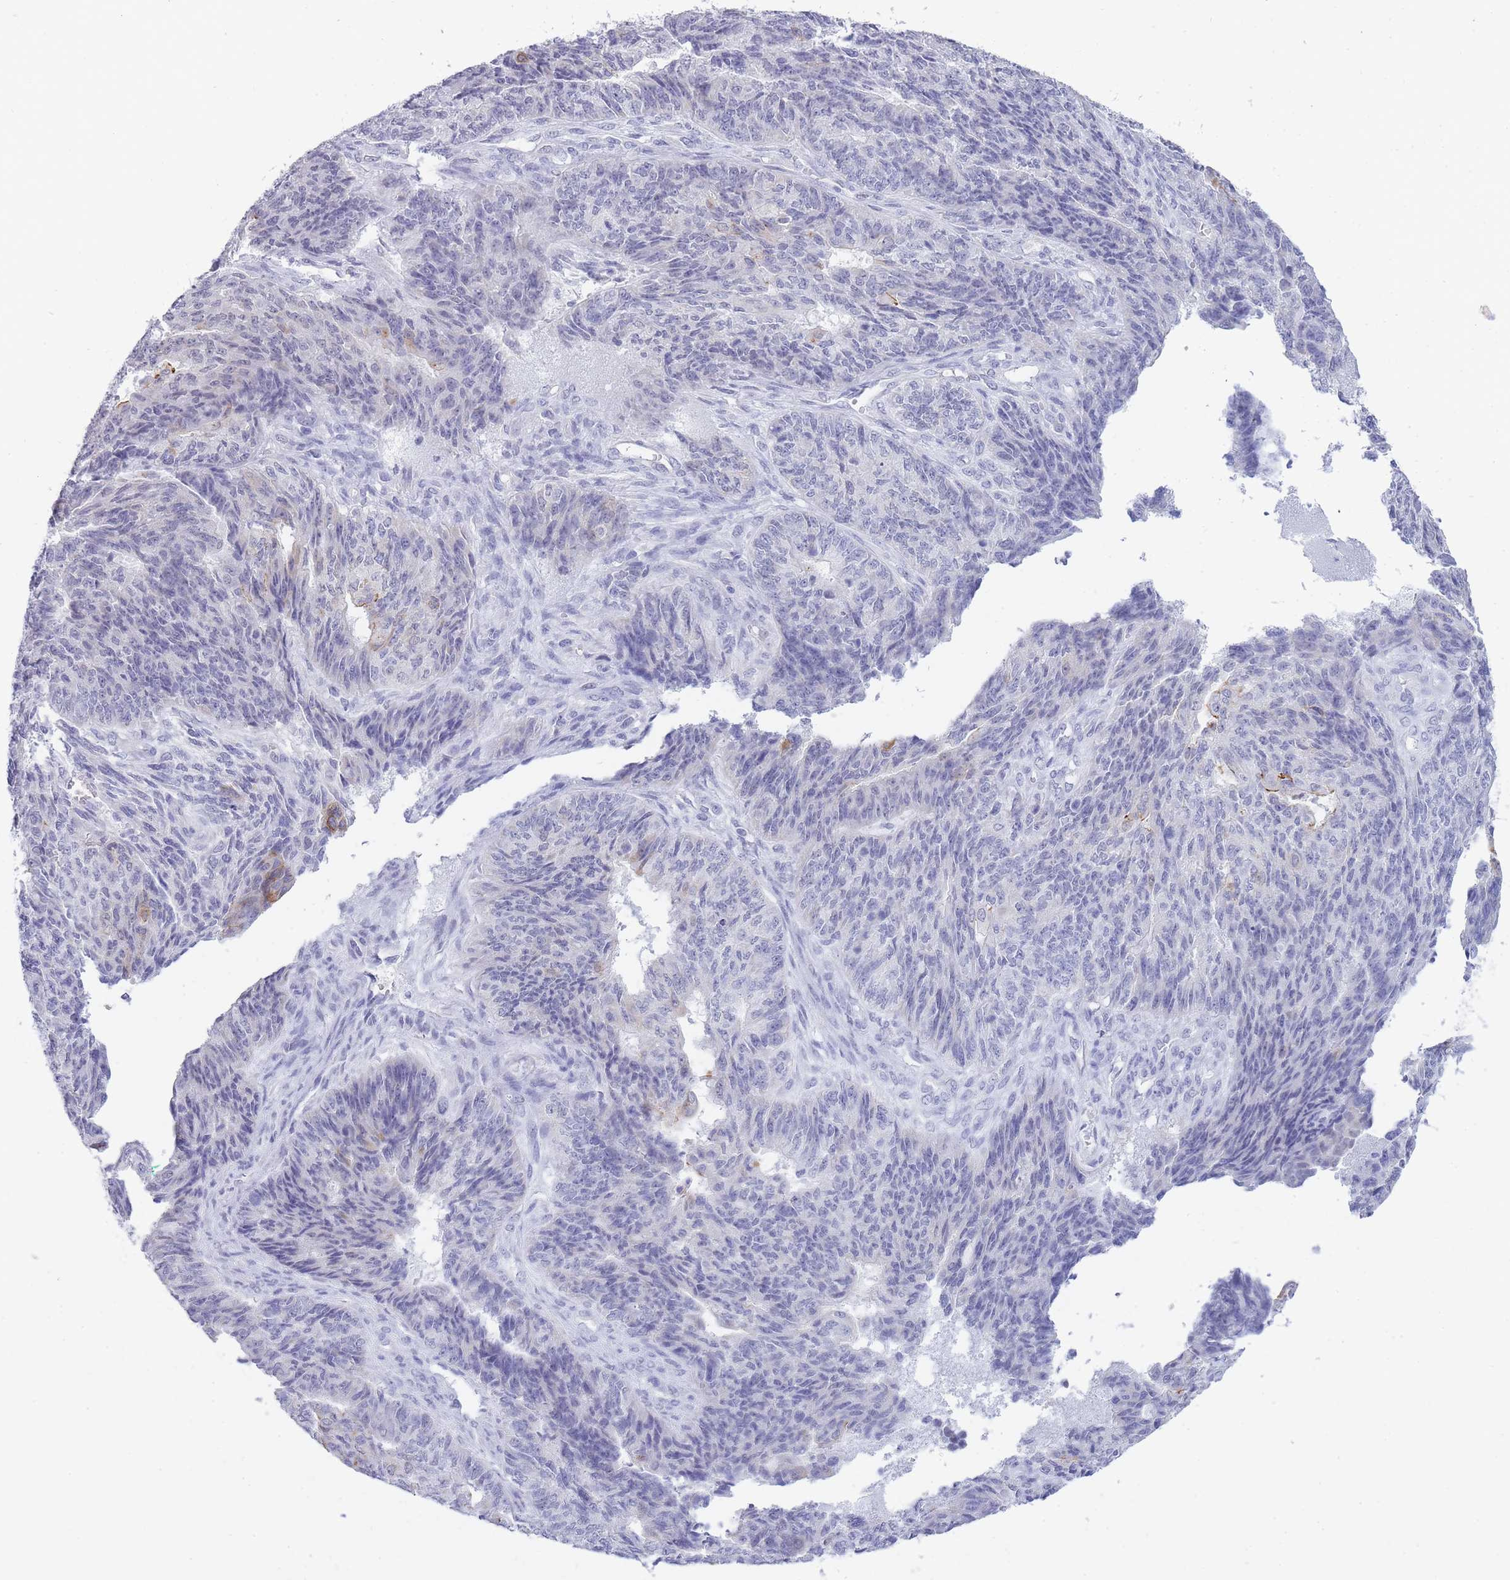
{"staining": {"intensity": "negative", "quantity": "none", "location": "none"}, "tissue": "endometrial cancer", "cell_type": "Tumor cells", "image_type": "cancer", "snomed": [{"axis": "morphology", "description": "Adenocarcinoma, NOS"}, {"axis": "topography", "description": "Endometrium"}], "caption": "Tumor cells are negative for protein expression in human adenocarcinoma (endometrial).", "gene": "FRAT2", "patient": {"sex": "female", "age": 32}}